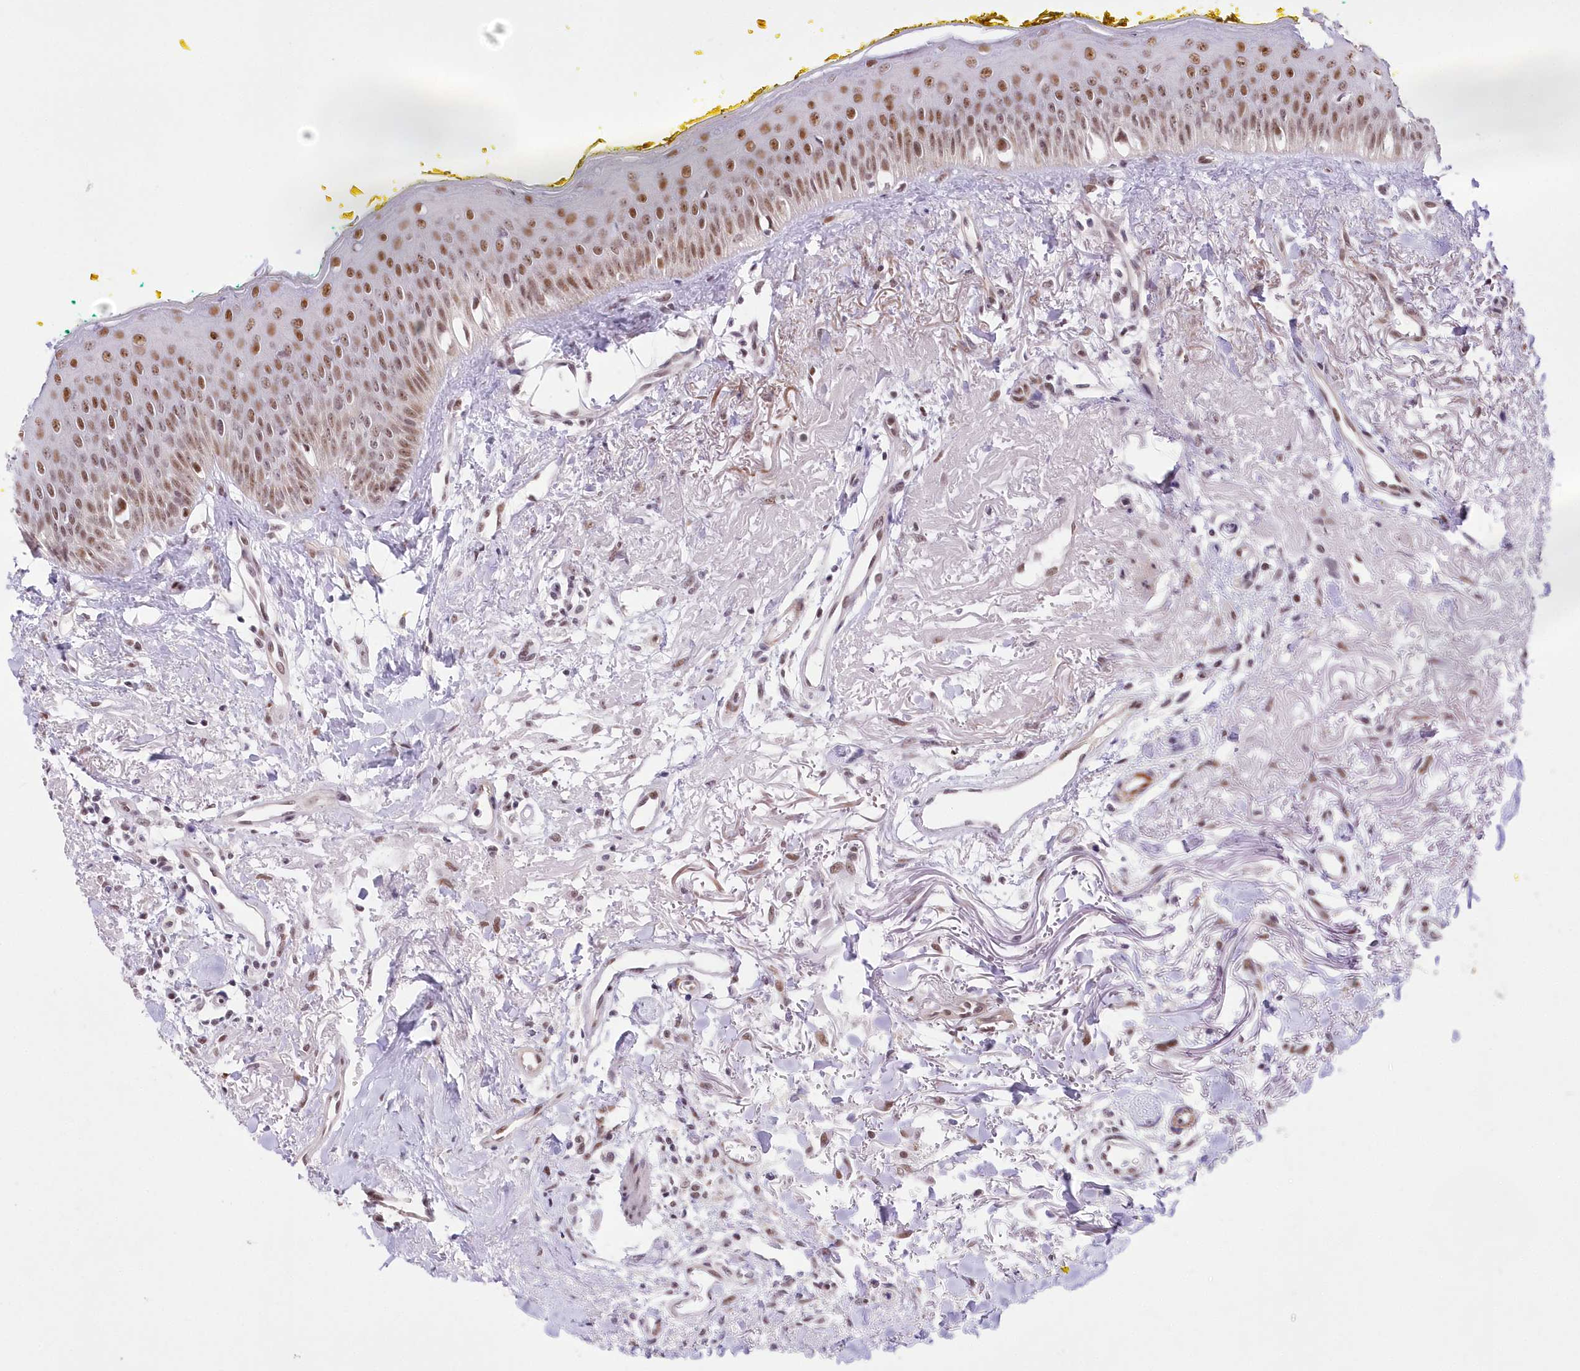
{"staining": {"intensity": "strong", "quantity": ">75%", "location": "nuclear"}, "tissue": "oral mucosa", "cell_type": "Squamous epithelial cells", "image_type": "normal", "snomed": [{"axis": "morphology", "description": "Normal tissue, NOS"}, {"axis": "topography", "description": "Oral tissue"}], "caption": "A brown stain shows strong nuclear expression of a protein in squamous epithelial cells of unremarkable oral mucosa. (DAB IHC, brown staining for protein, blue staining for nuclei).", "gene": "NSUN2", "patient": {"sex": "female", "age": 70}}